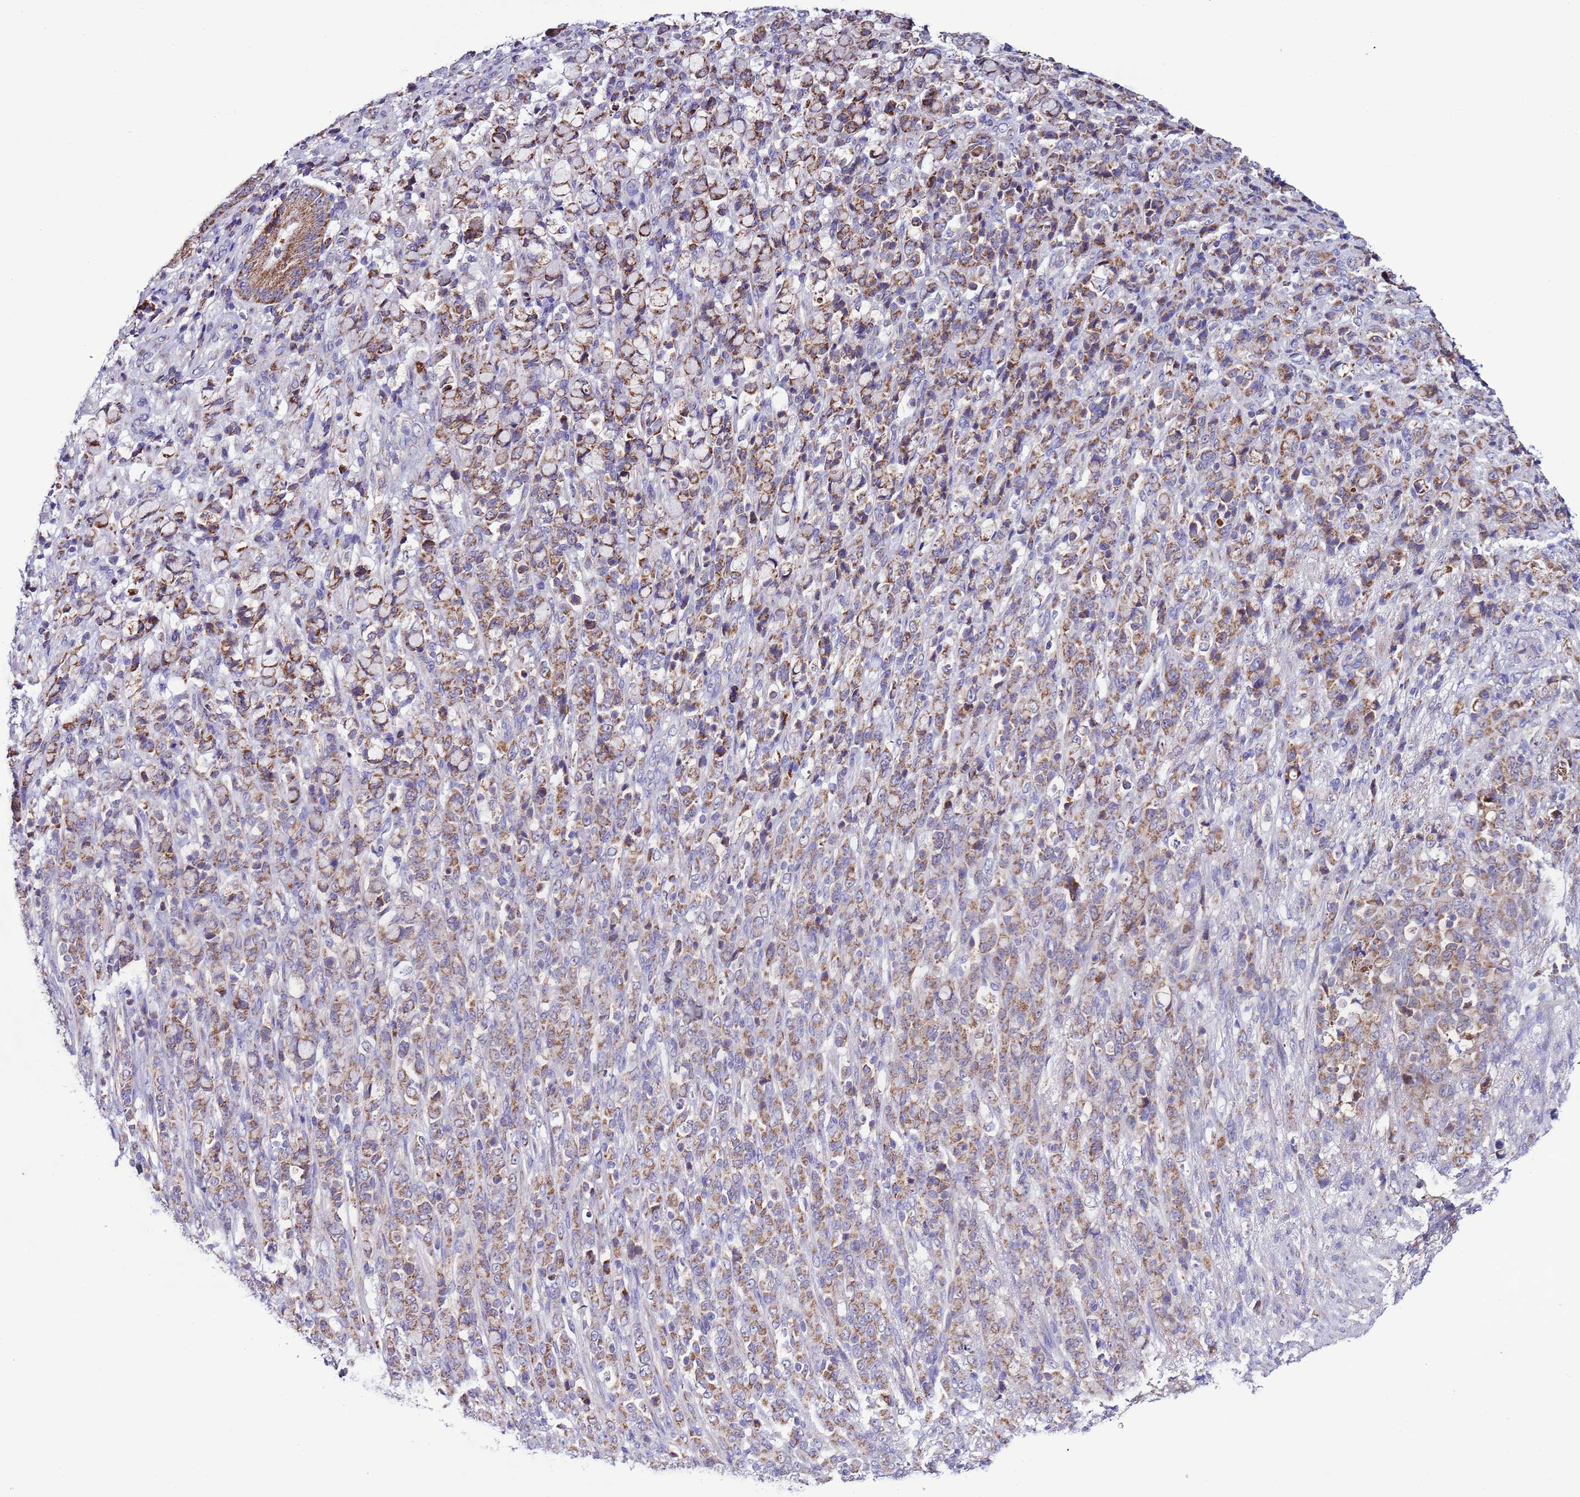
{"staining": {"intensity": "moderate", "quantity": ">75%", "location": "cytoplasmic/membranous"}, "tissue": "stomach cancer", "cell_type": "Tumor cells", "image_type": "cancer", "snomed": [{"axis": "morphology", "description": "Normal tissue, NOS"}, {"axis": "morphology", "description": "Adenocarcinoma, NOS"}, {"axis": "topography", "description": "Stomach"}], "caption": "Immunohistochemical staining of stomach cancer reveals medium levels of moderate cytoplasmic/membranous protein positivity in approximately >75% of tumor cells. Nuclei are stained in blue.", "gene": "UEVLD", "patient": {"sex": "female", "age": 79}}